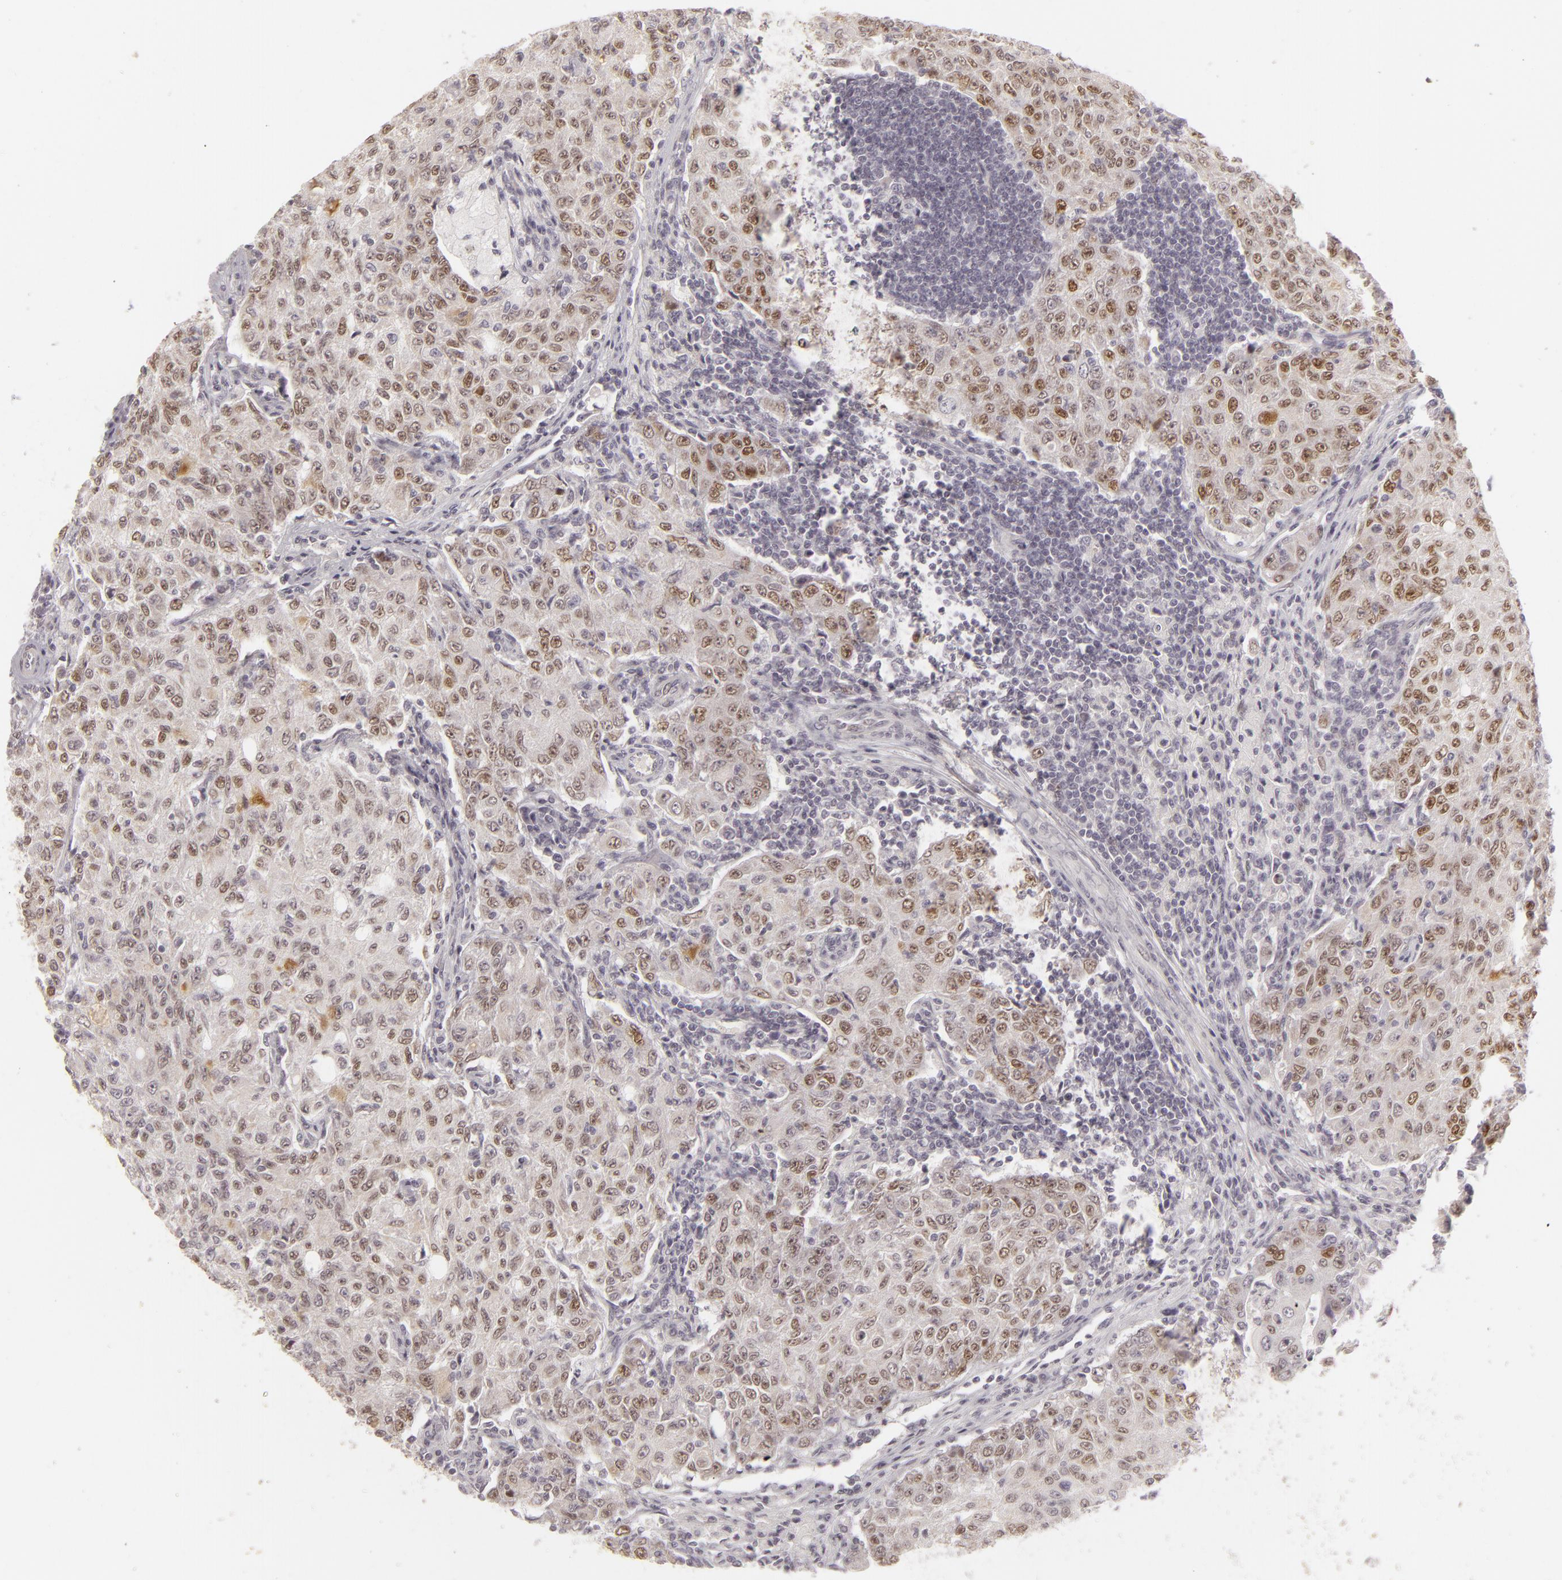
{"staining": {"intensity": "negative", "quantity": "none", "location": "none"}, "tissue": "lymph node", "cell_type": "Germinal center cells", "image_type": "normal", "snomed": [{"axis": "morphology", "description": "Normal tissue, NOS"}, {"axis": "topography", "description": "Lymph node"}], "caption": "IHC of benign lymph node exhibits no staining in germinal center cells. Brightfield microscopy of immunohistochemistry stained with DAB (brown) and hematoxylin (blue), captured at high magnification.", "gene": "SIX1", "patient": {"sex": "female", "age": 42}}